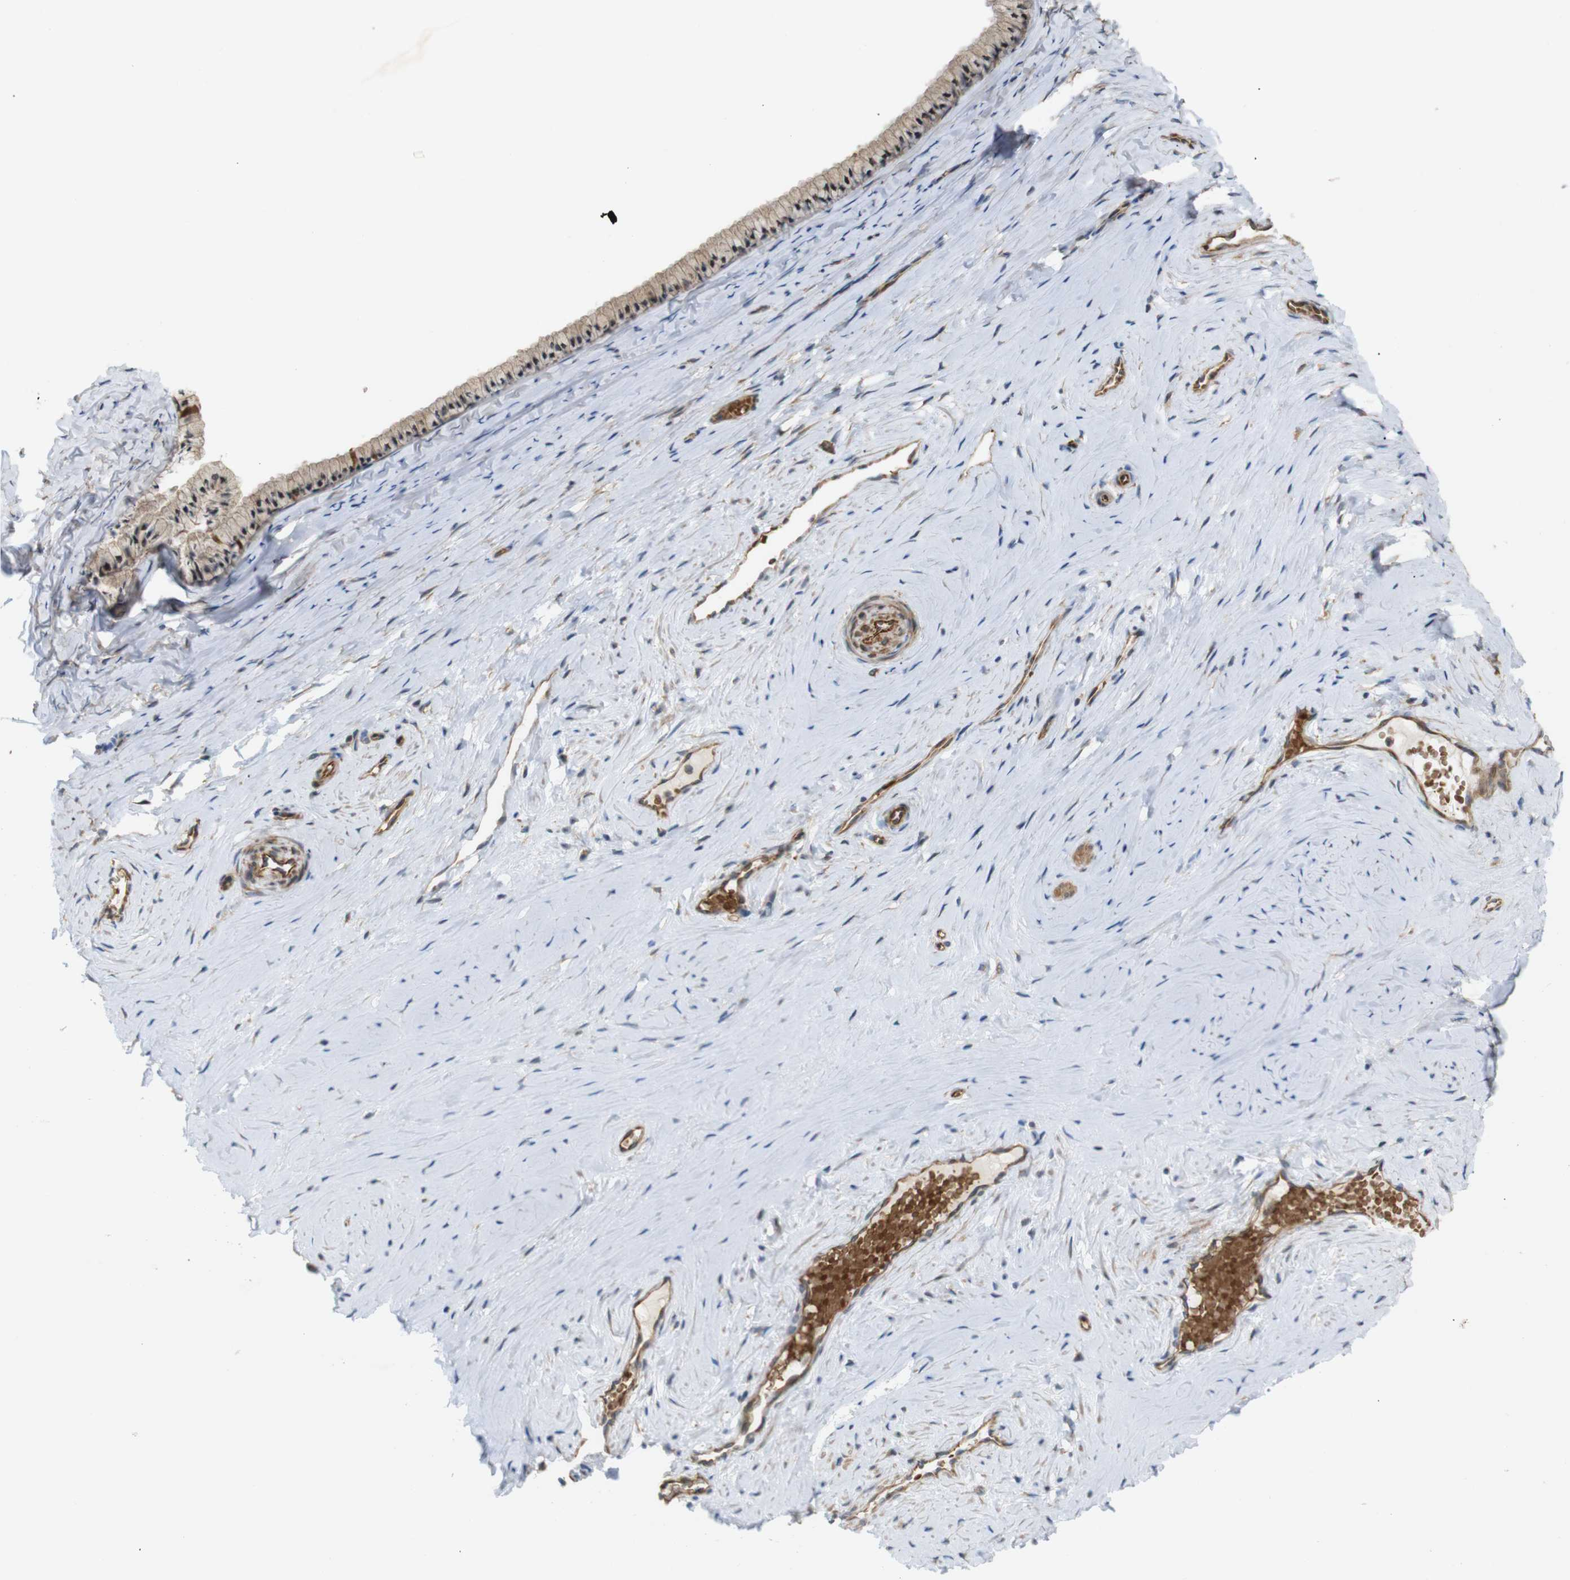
{"staining": {"intensity": "moderate", "quantity": ">75%", "location": "cytoplasmic/membranous"}, "tissue": "cervix", "cell_type": "Glandular cells", "image_type": "normal", "snomed": [{"axis": "morphology", "description": "Normal tissue, NOS"}, {"axis": "topography", "description": "Cervix"}], "caption": "Protein expression analysis of normal cervix displays moderate cytoplasmic/membranous positivity in about >75% of glandular cells. The staining is performed using DAB (3,3'-diaminobenzidine) brown chromogen to label protein expression. The nuclei are counter-stained blue using hematoxylin.", "gene": "RPTOR", "patient": {"sex": "female", "age": 39}}